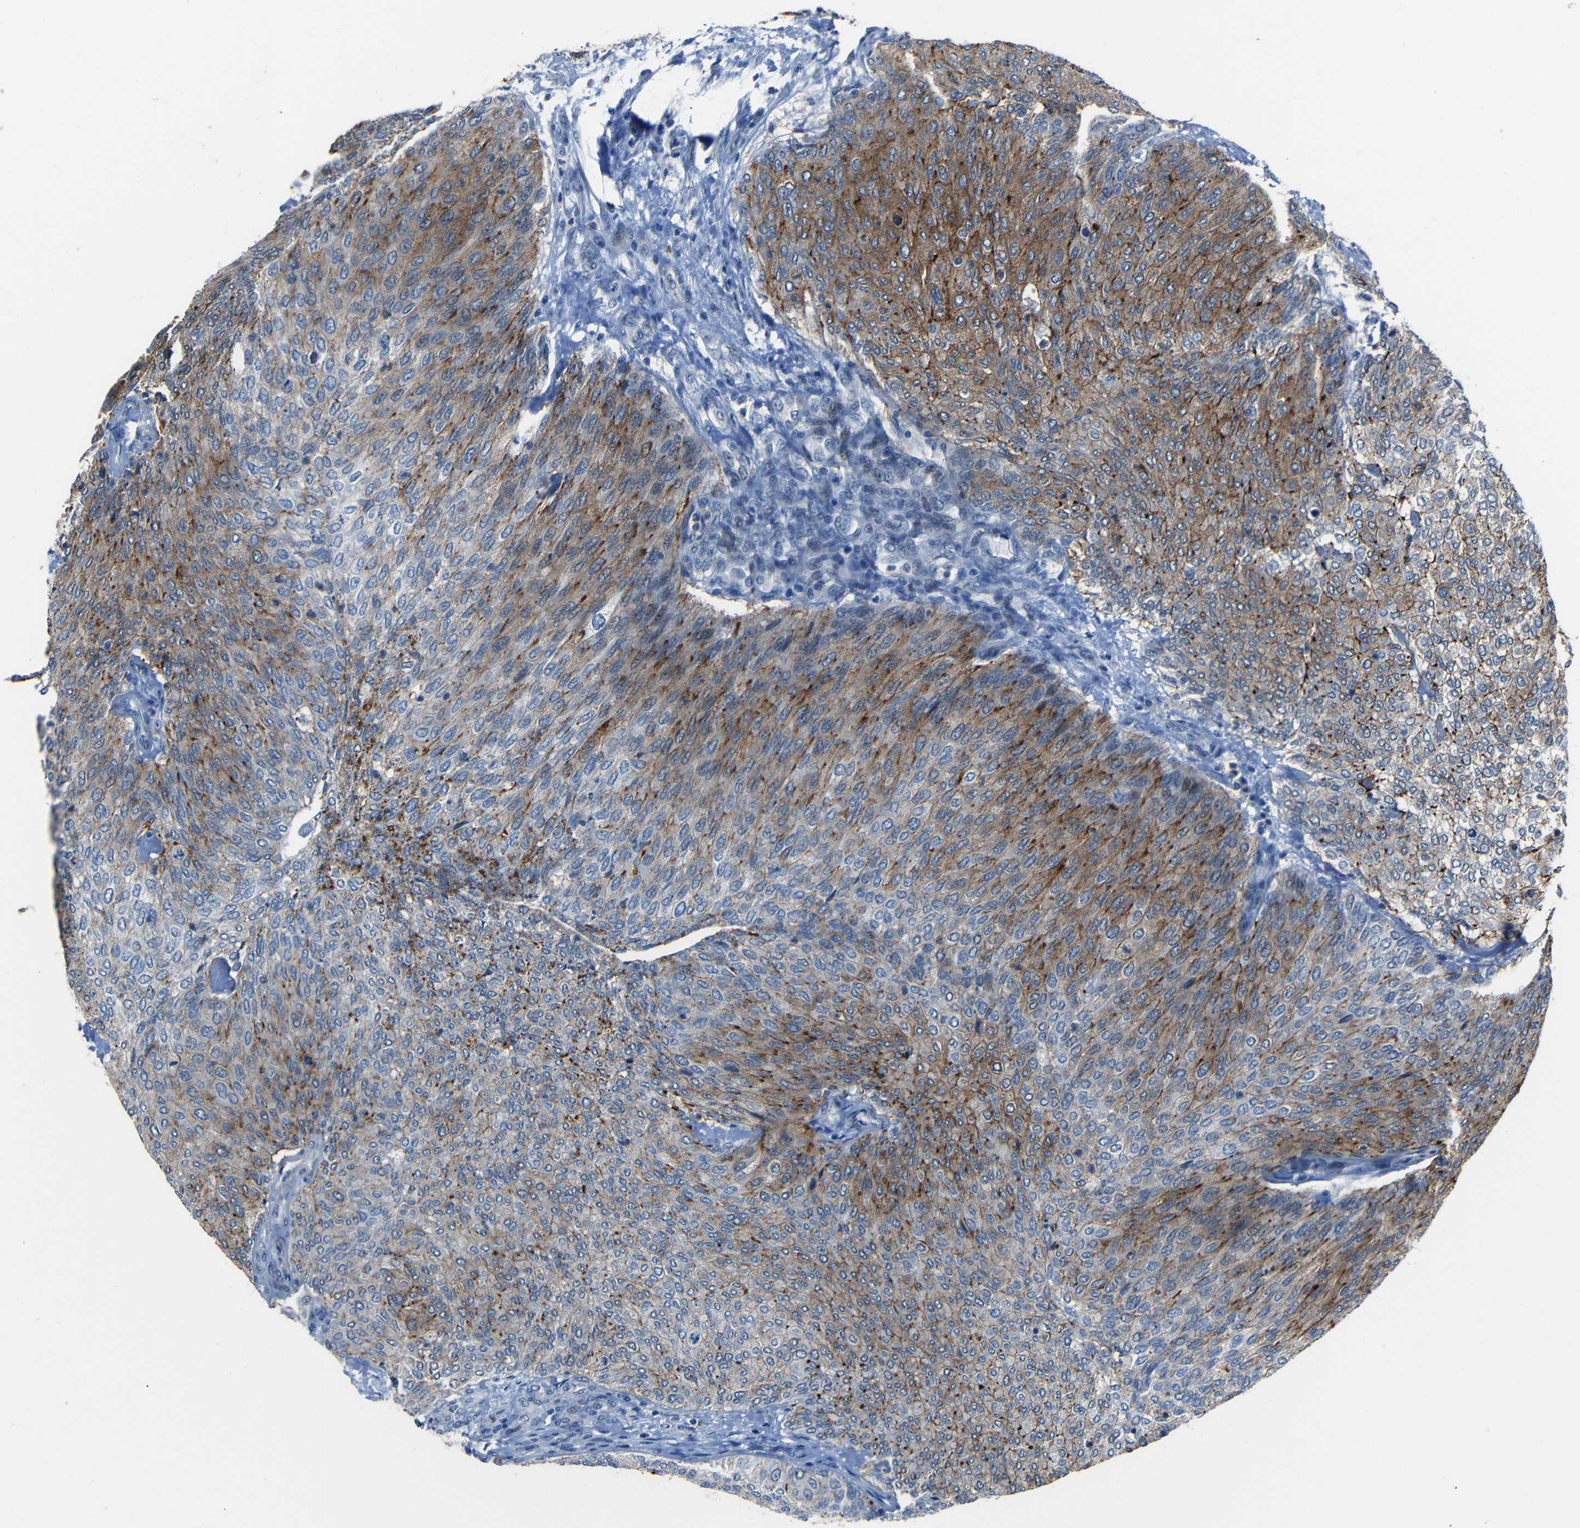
{"staining": {"intensity": "moderate", "quantity": ">75%", "location": "cytoplasmic/membranous"}, "tissue": "urothelial cancer", "cell_type": "Tumor cells", "image_type": "cancer", "snomed": [{"axis": "morphology", "description": "Urothelial carcinoma, Low grade"}, {"axis": "topography", "description": "Urinary bladder"}], "caption": "Protein analysis of urothelial cancer tissue exhibits moderate cytoplasmic/membranous expression in approximately >75% of tumor cells.", "gene": "DNAJC5", "patient": {"sex": "female", "age": 79}}